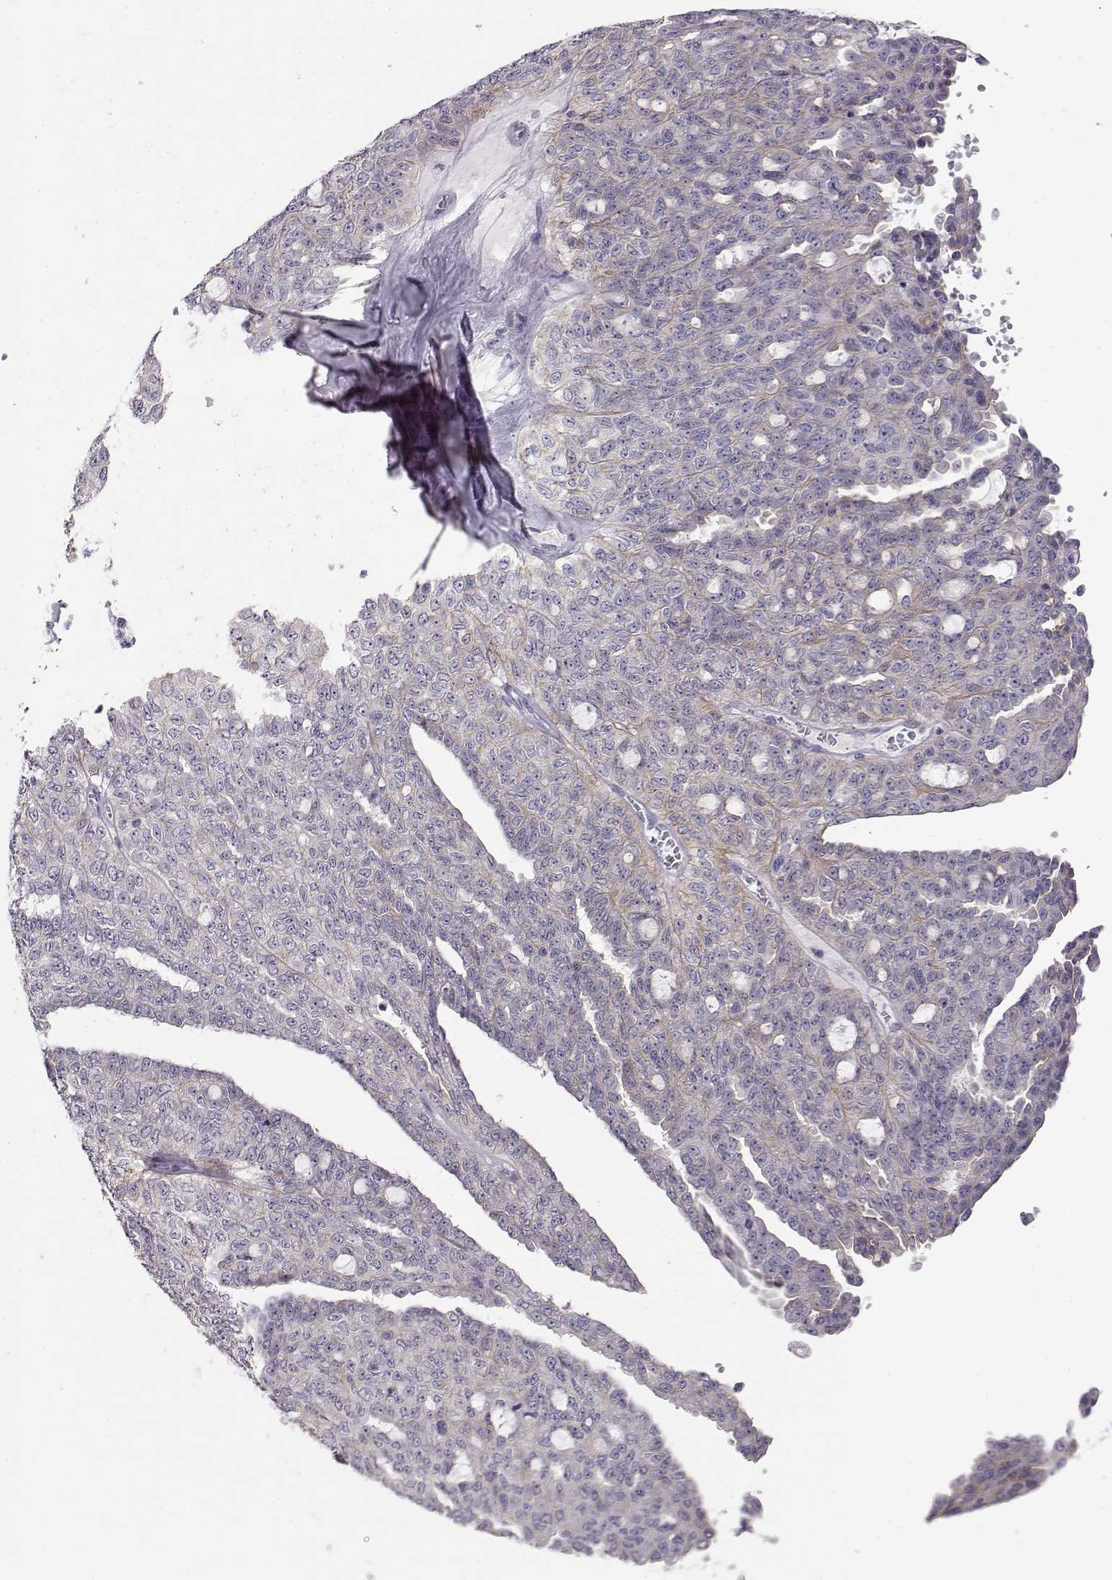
{"staining": {"intensity": "negative", "quantity": "none", "location": "none"}, "tissue": "ovarian cancer", "cell_type": "Tumor cells", "image_type": "cancer", "snomed": [{"axis": "morphology", "description": "Cystadenocarcinoma, serous, NOS"}, {"axis": "topography", "description": "Ovary"}], "caption": "Immunohistochemistry (IHC) of ovarian cancer (serous cystadenocarcinoma) demonstrates no positivity in tumor cells. Brightfield microscopy of immunohistochemistry stained with DAB (3,3'-diaminobenzidine) (brown) and hematoxylin (blue), captured at high magnification.", "gene": "RD3", "patient": {"sex": "female", "age": 71}}